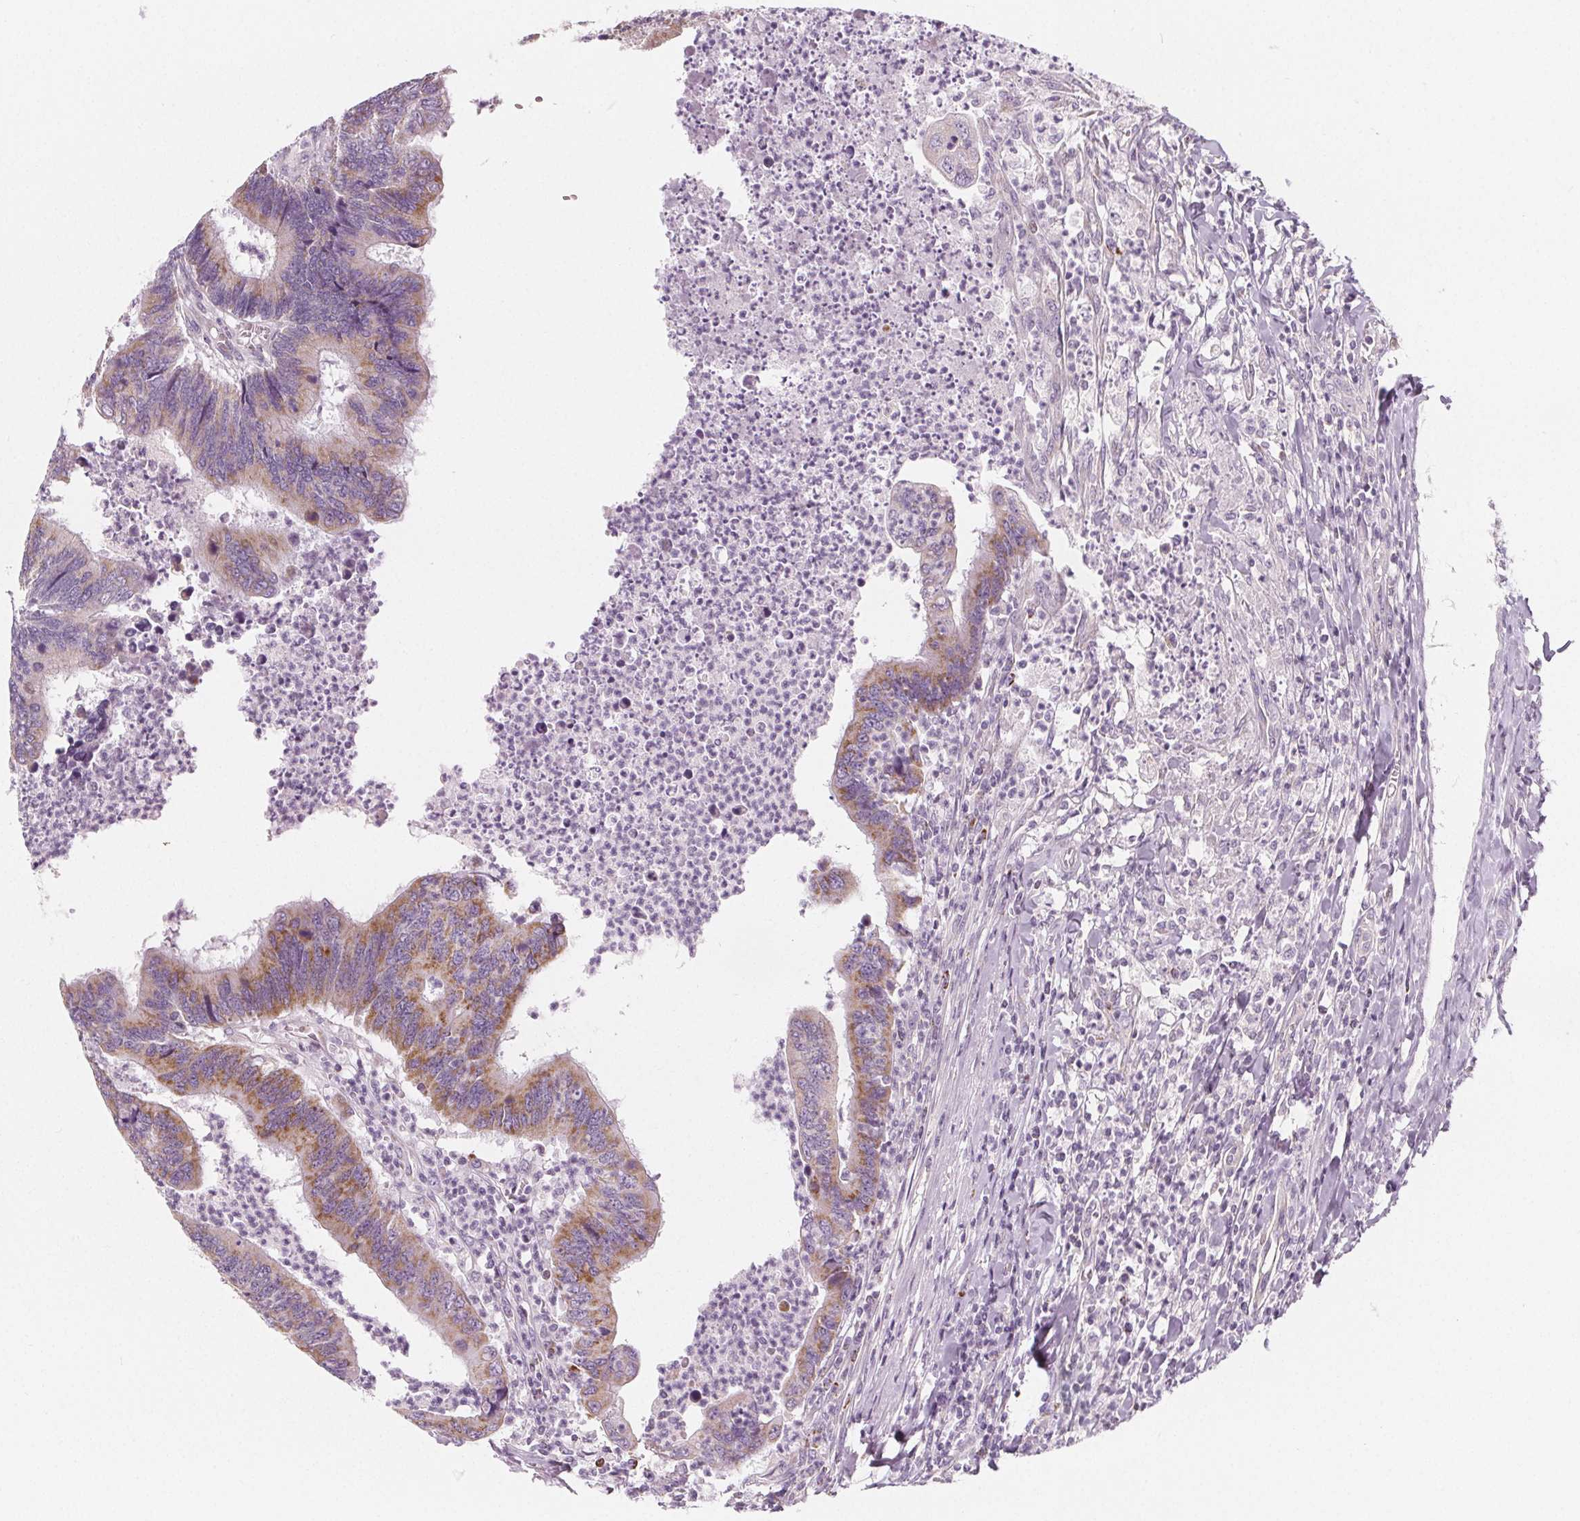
{"staining": {"intensity": "moderate", "quantity": "25%-75%", "location": "cytoplasmic/membranous"}, "tissue": "colorectal cancer", "cell_type": "Tumor cells", "image_type": "cancer", "snomed": [{"axis": "morphology", "description": "Adenocarcinoma, NOS"}, {"axis": "topography", "description": "Colon"}], "caption": "The histopathology image reveals a brown stain indicating the presence of a protein in the cytoplasmic/membranous of tumor cells in colorectal cancer. (brown staining indicates protein expression, while blue staining denotes nuclei).", "gene": "IL17C", "patient": {"sex": "female", "age": 67}}